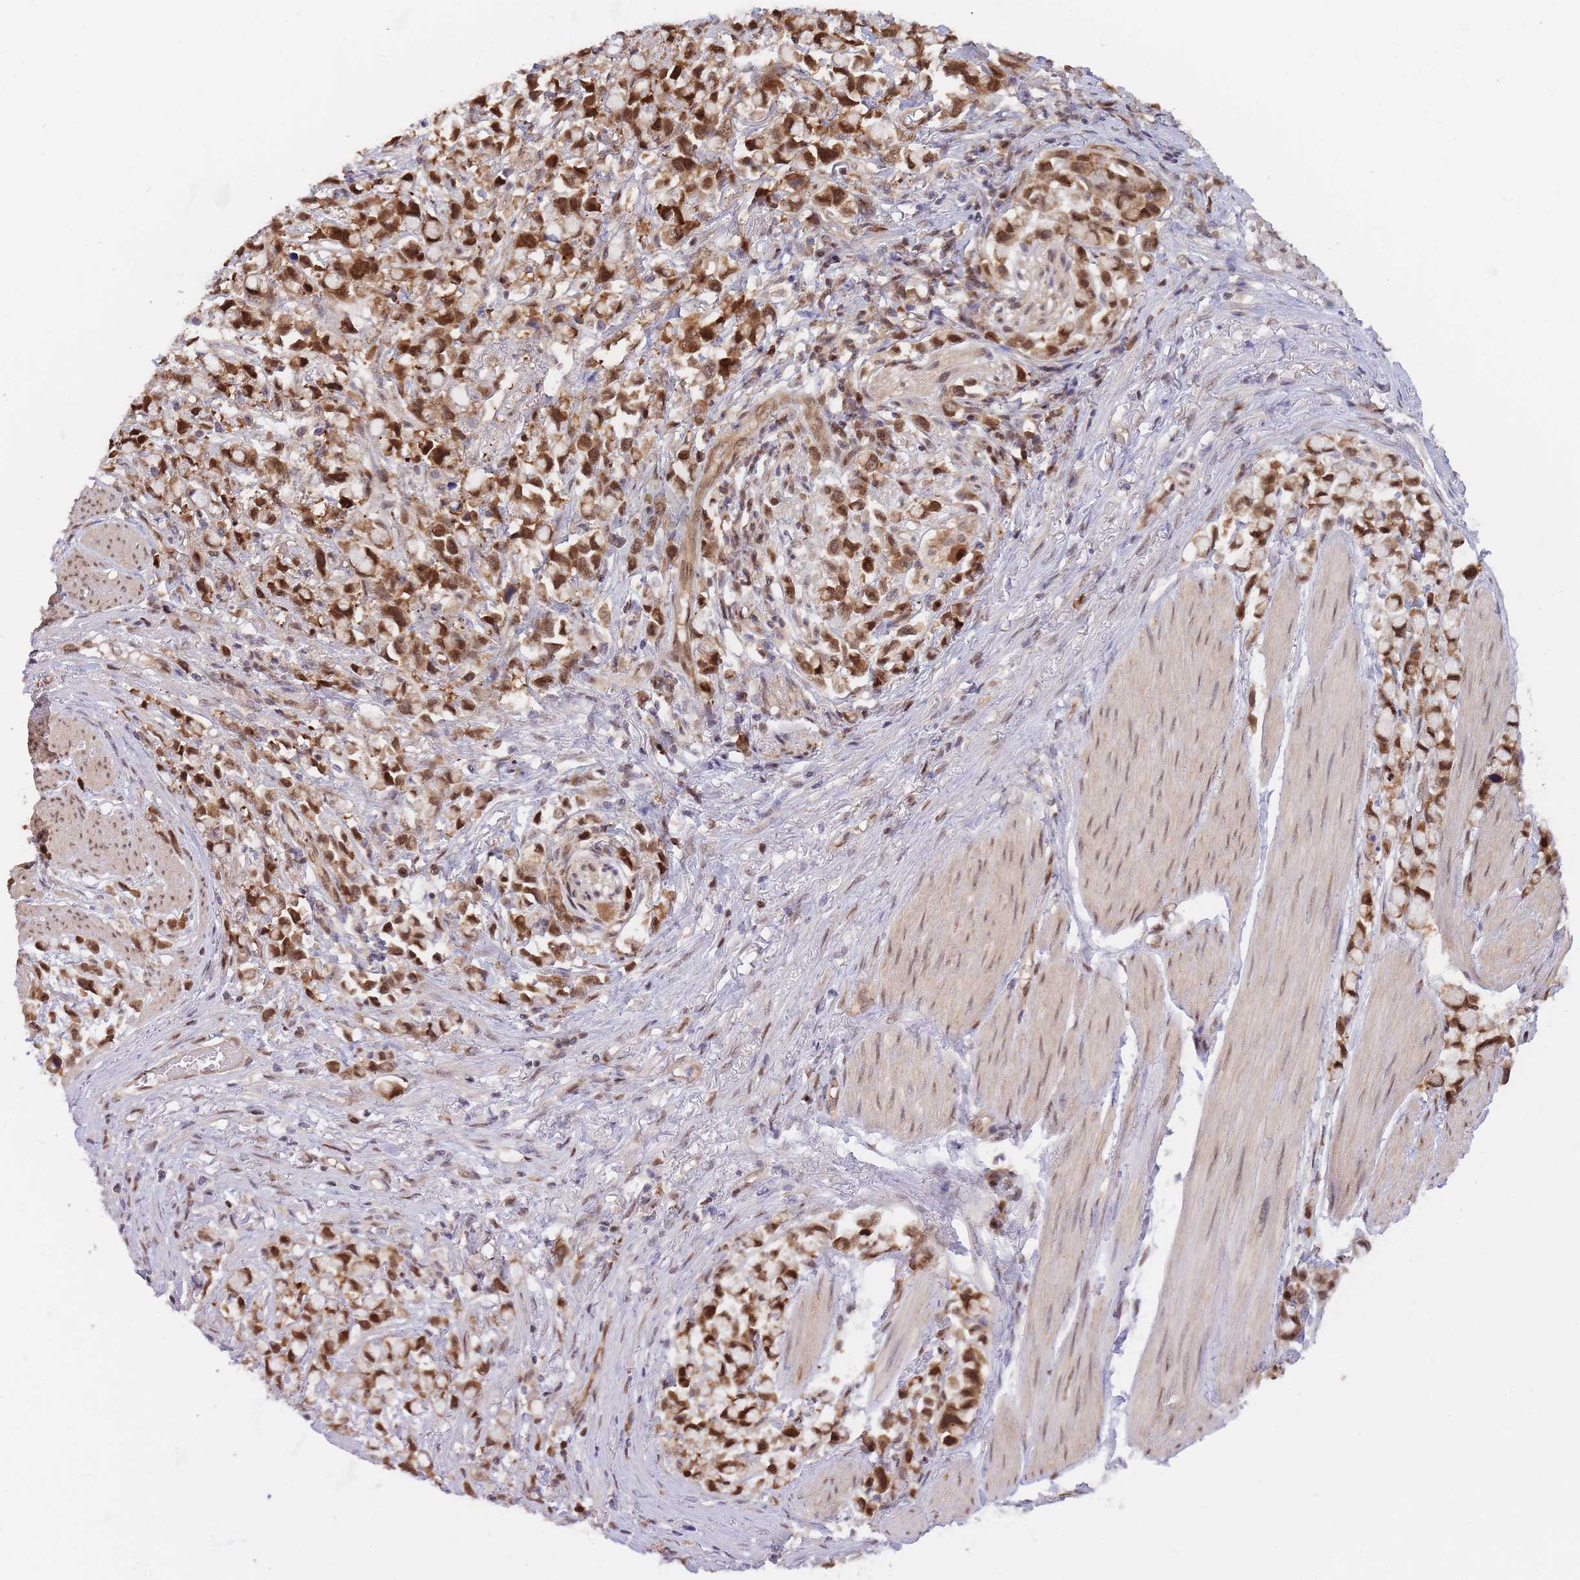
{"staining": {"intensity": "strong", "quantity": ">75%", "location": "cytoplasmic/membranous,nuclear"}, "tissue": "stomach cancer", "cell_type": "Tumor cells", "image_type": "cancer", "snomed": [{"axis": "morphology", "description": "Adenocarcinoma, NOS"}, {"axis": "topography", "description": "Stomach"}], "caption": "Immunohistochemical staining of human stomach cancer (adenocarcinoma) exhibits high levels of strong cytoplasmic/membranous and nuclear protein expression in approximately >75% of tumor cells.", "gene": "NSFL1C", "patient": {"sex": "female", "age": 81}}